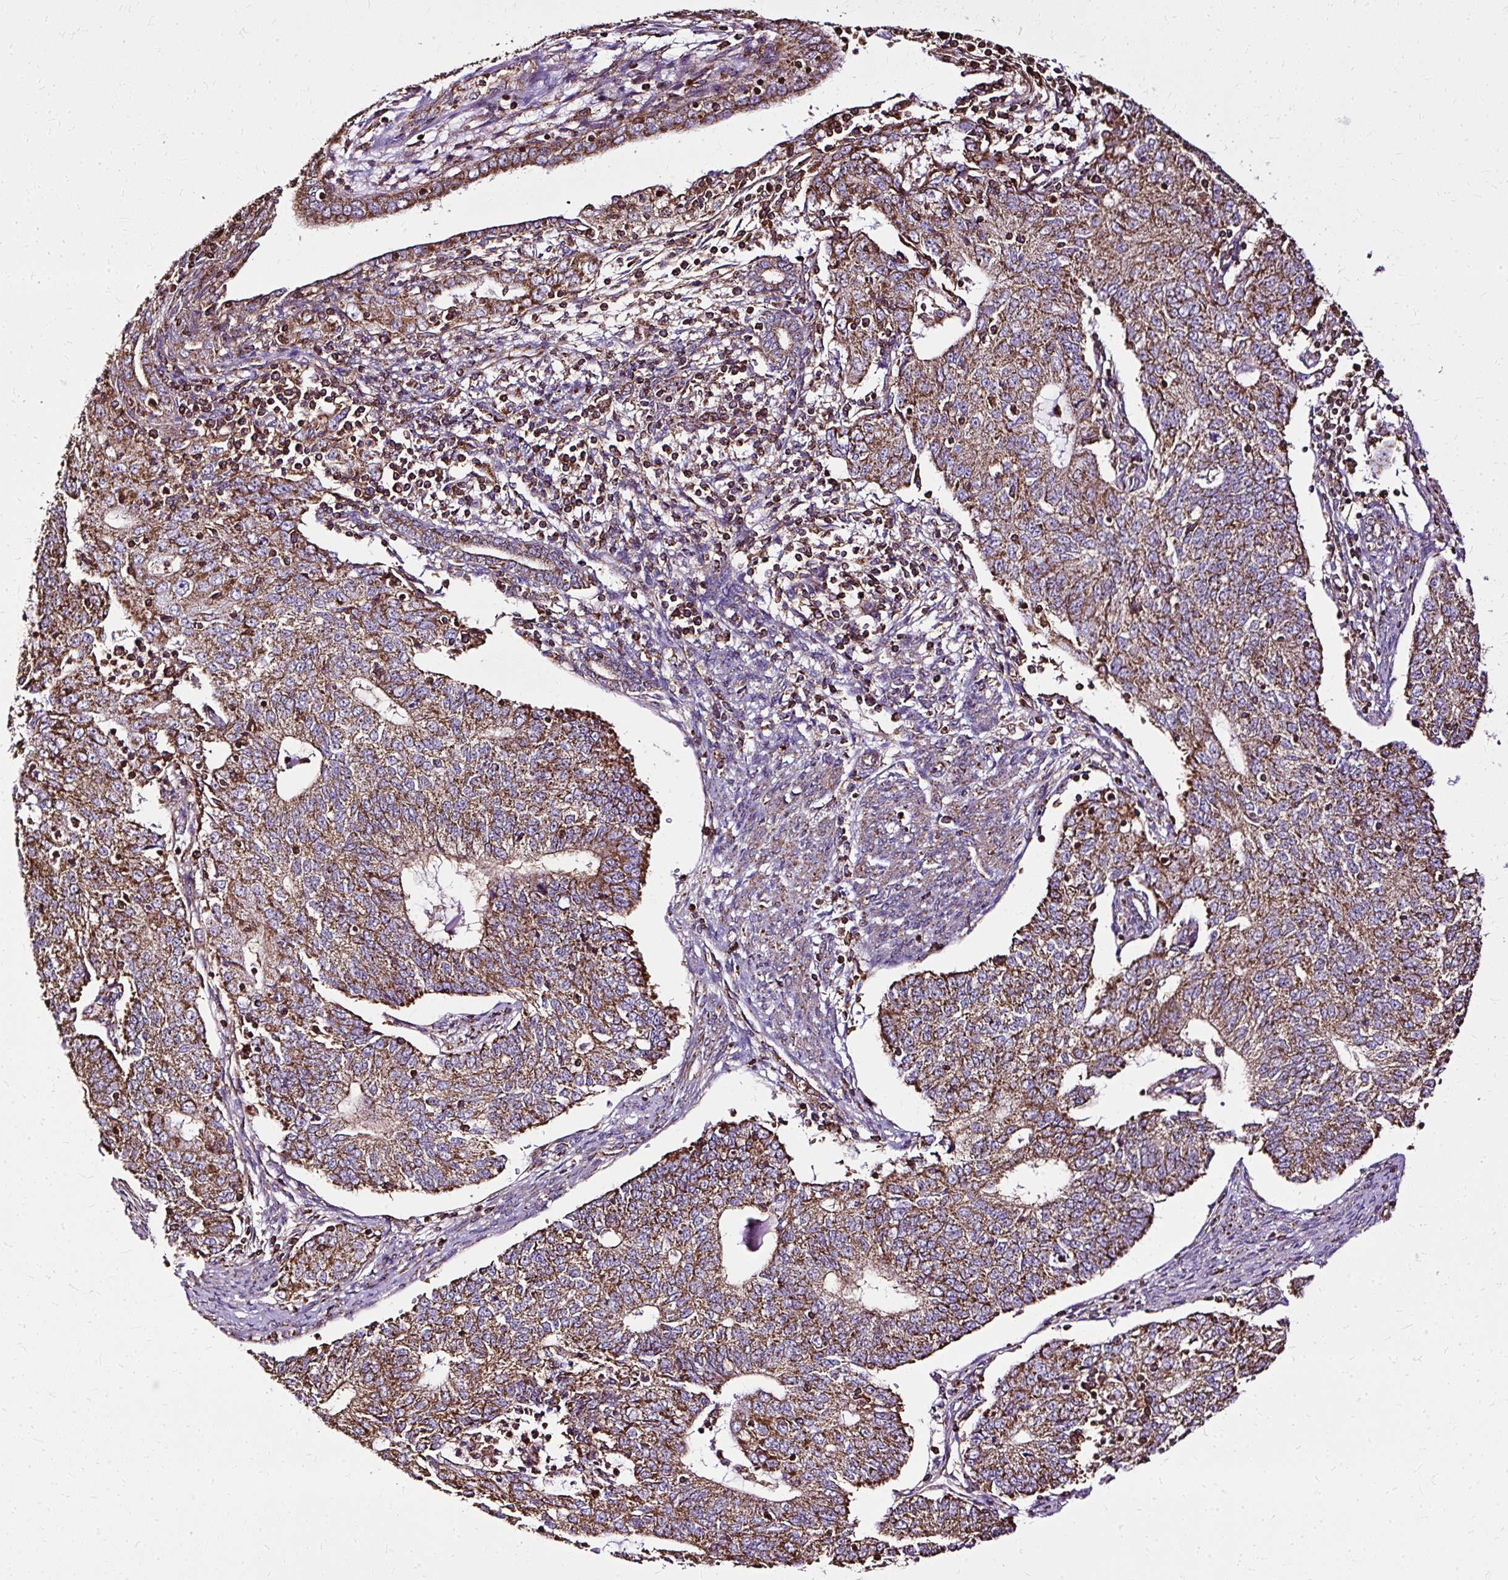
{"staining": {"intensity": "strong", "quantity": ">75%", "location": "cytoplasmic/membranous"}, "tissue": "endometrial cancer", "cell_type": "Tumor cells", "image_type": "cancer", "snomed": [{"axis": "morphology", "description": "Adenocarcinoma, NOS"}, {"axis": "topography", "description": "Endometrium"}], "caption": "Strong cytoplasmic/membranous positivity for a protein is identified in approximately >75% of tumor cells of endometrial cancer using immunohistochemistry.", "gene": "KLHL11", "patient": {"sex": "female", "age": 56}}